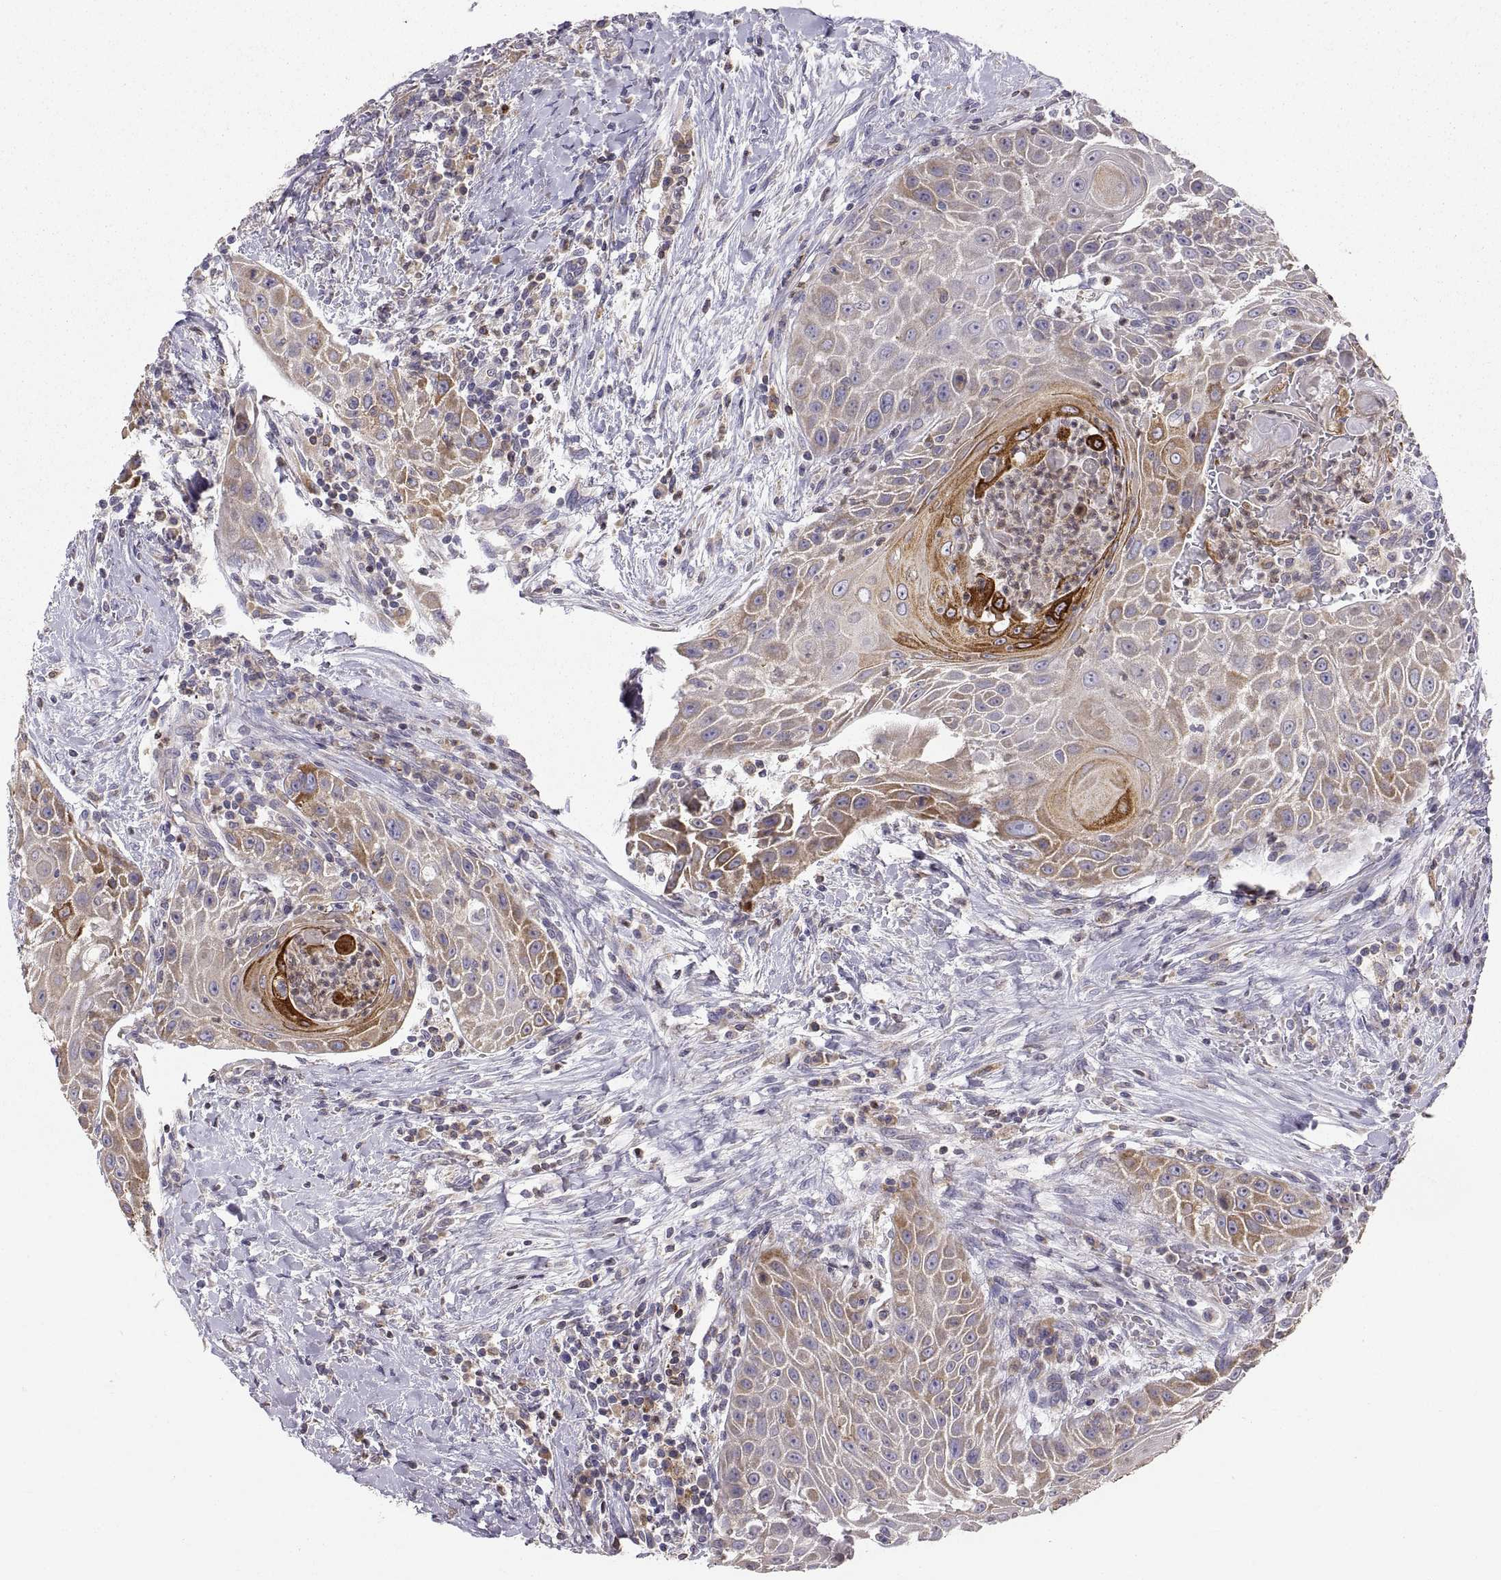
{"staining": {"intensity": "moderate", "quantity": "25%-75%", "location": "cytoplasmic/membranous"}, "tissue": "head and neck cancer", "cell_type": "Tumor cells", "image_type": "cancer", "snomed": [{"axis": "morphology", "description": "Squamous cell carcinoma, NOS"}, {"axis": "topography", "description": "Head-Neck"}], "caption": "IHC of head and neck cancer exhibits medium levels of moderate cytoplasmic/membranous positivity in about 25%-75% of tumor cells.", "gene": "ERO1A", "patient": {"sex": "male", "age": 69}}